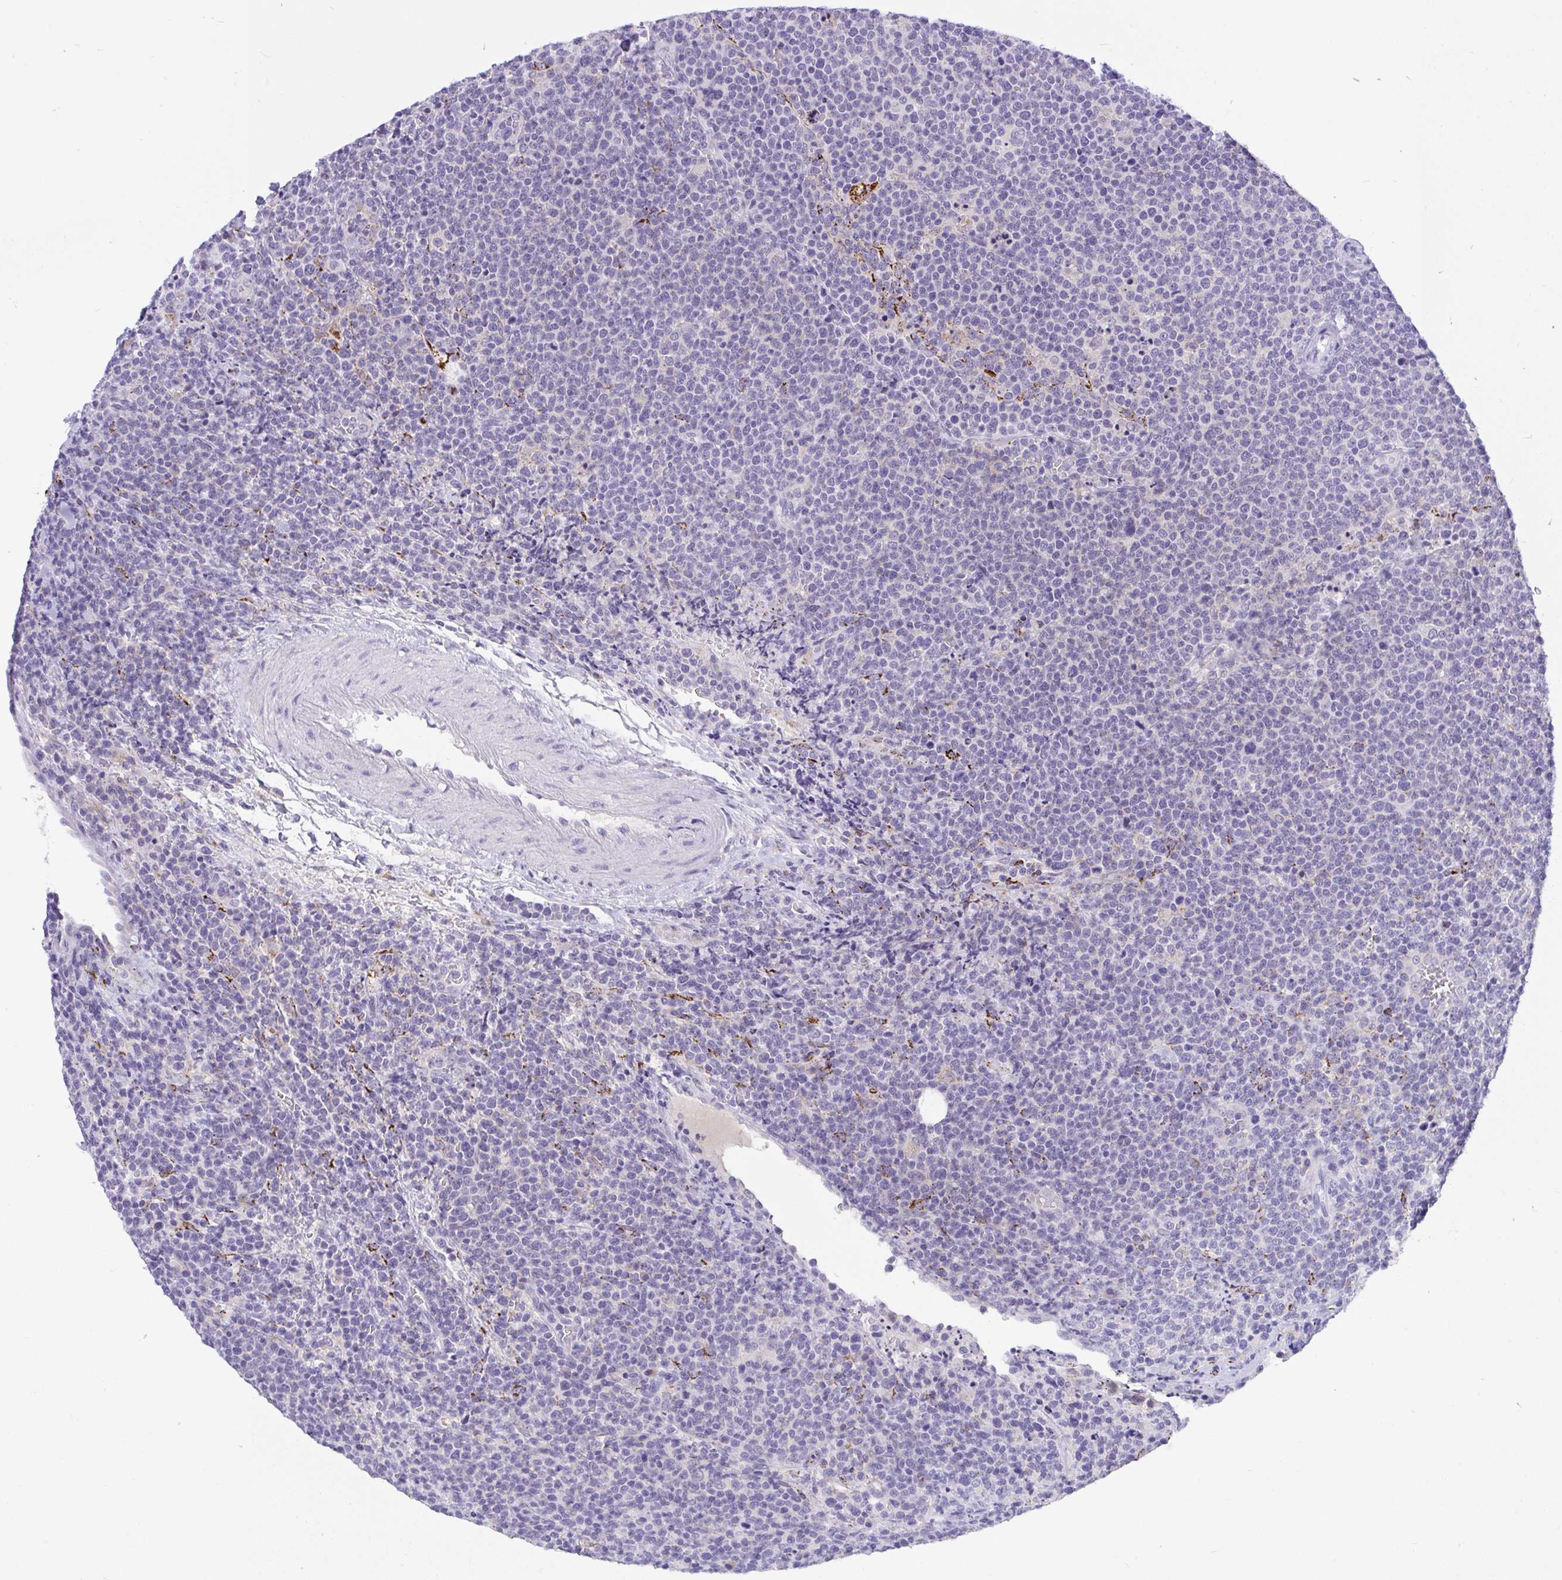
{"staining": {"intensity": "negative", "quantity": "none", "location": "none"}, "tissue": "lymphoma", "cell_type": "Tumor cells", "image_type": "cancer", "snomed": [{"axis": "morphology", "description": "Malignant lymphoma, non-Hodgkin's type, High grade"}, {"axis": "topography", "description": "Lymph node"}], "caption": "A histopathology image of human malignant lymphoma, non-Hodgkin's type (high-grade) is negative for staining in tumor cells.", "gene": "SEMA6B", "patient": {"sex": "male", "age": 61}}